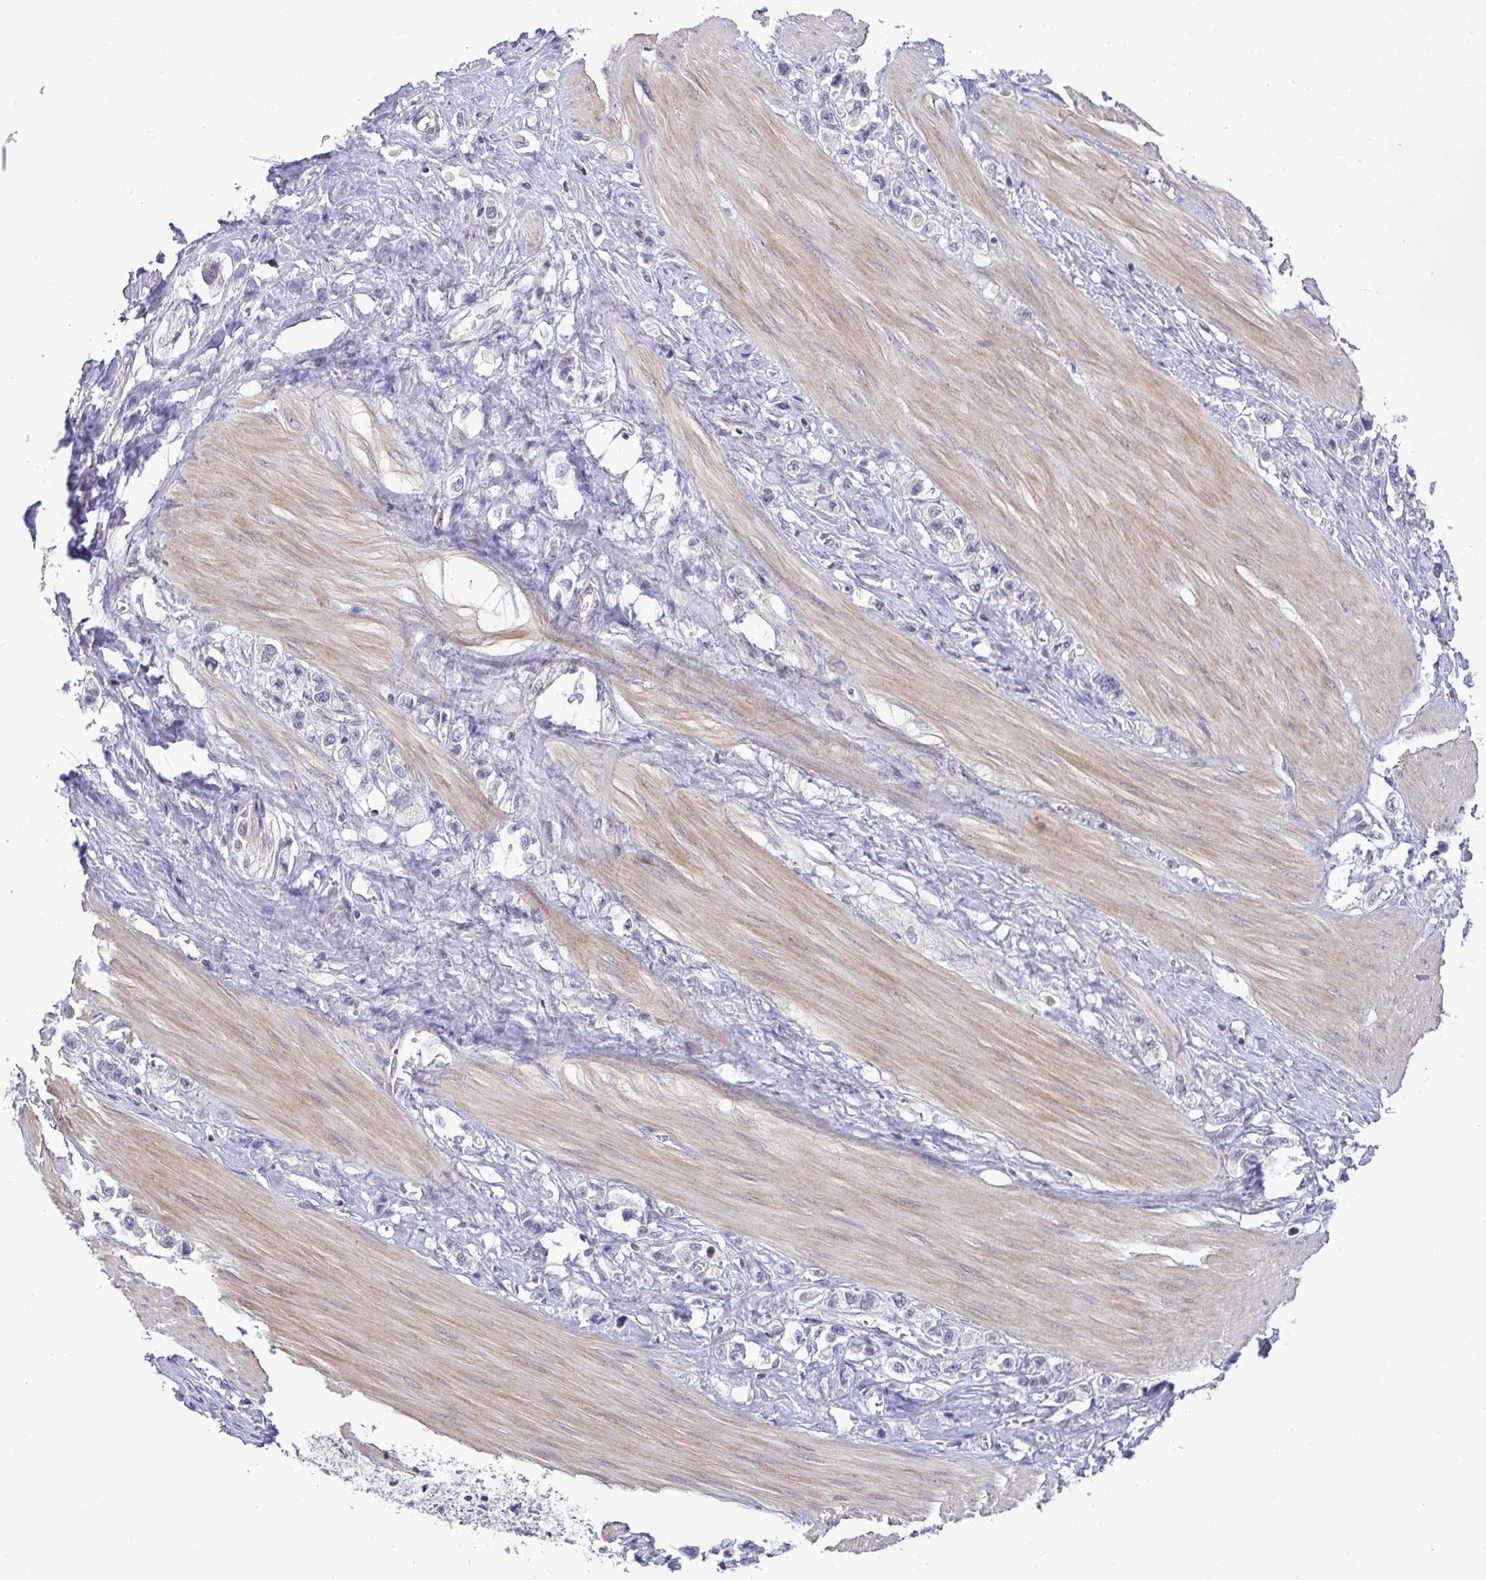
{"staining": {"intensity": "negative", "quantity": "none", "location": "none"}, "tissue": "stomach cancer", "cell_type": "Tumor cells", "image_type": "cancer", "snomed": [{"axis": "morphology", "description": "Adenocarcinoma, NOS"}, {"axis": "topography", "description": "Stomach"}], "caption": "This micrograph is of stomach adenocarcinoma stained with immunohistochemistry (IHC) to label a protein in brown with the nuclei are counter-stained blue. There is no positivity in tumor cells. (Stains: DAB (3,3'-diaminobenzidine) immunohistochemistry (IHC) with hematoxylin counter stain, Microscopy: brightfield microscopy at high magnification).", "gene": "SRRM4", "patient": {"sex": "female", "age": 65}}